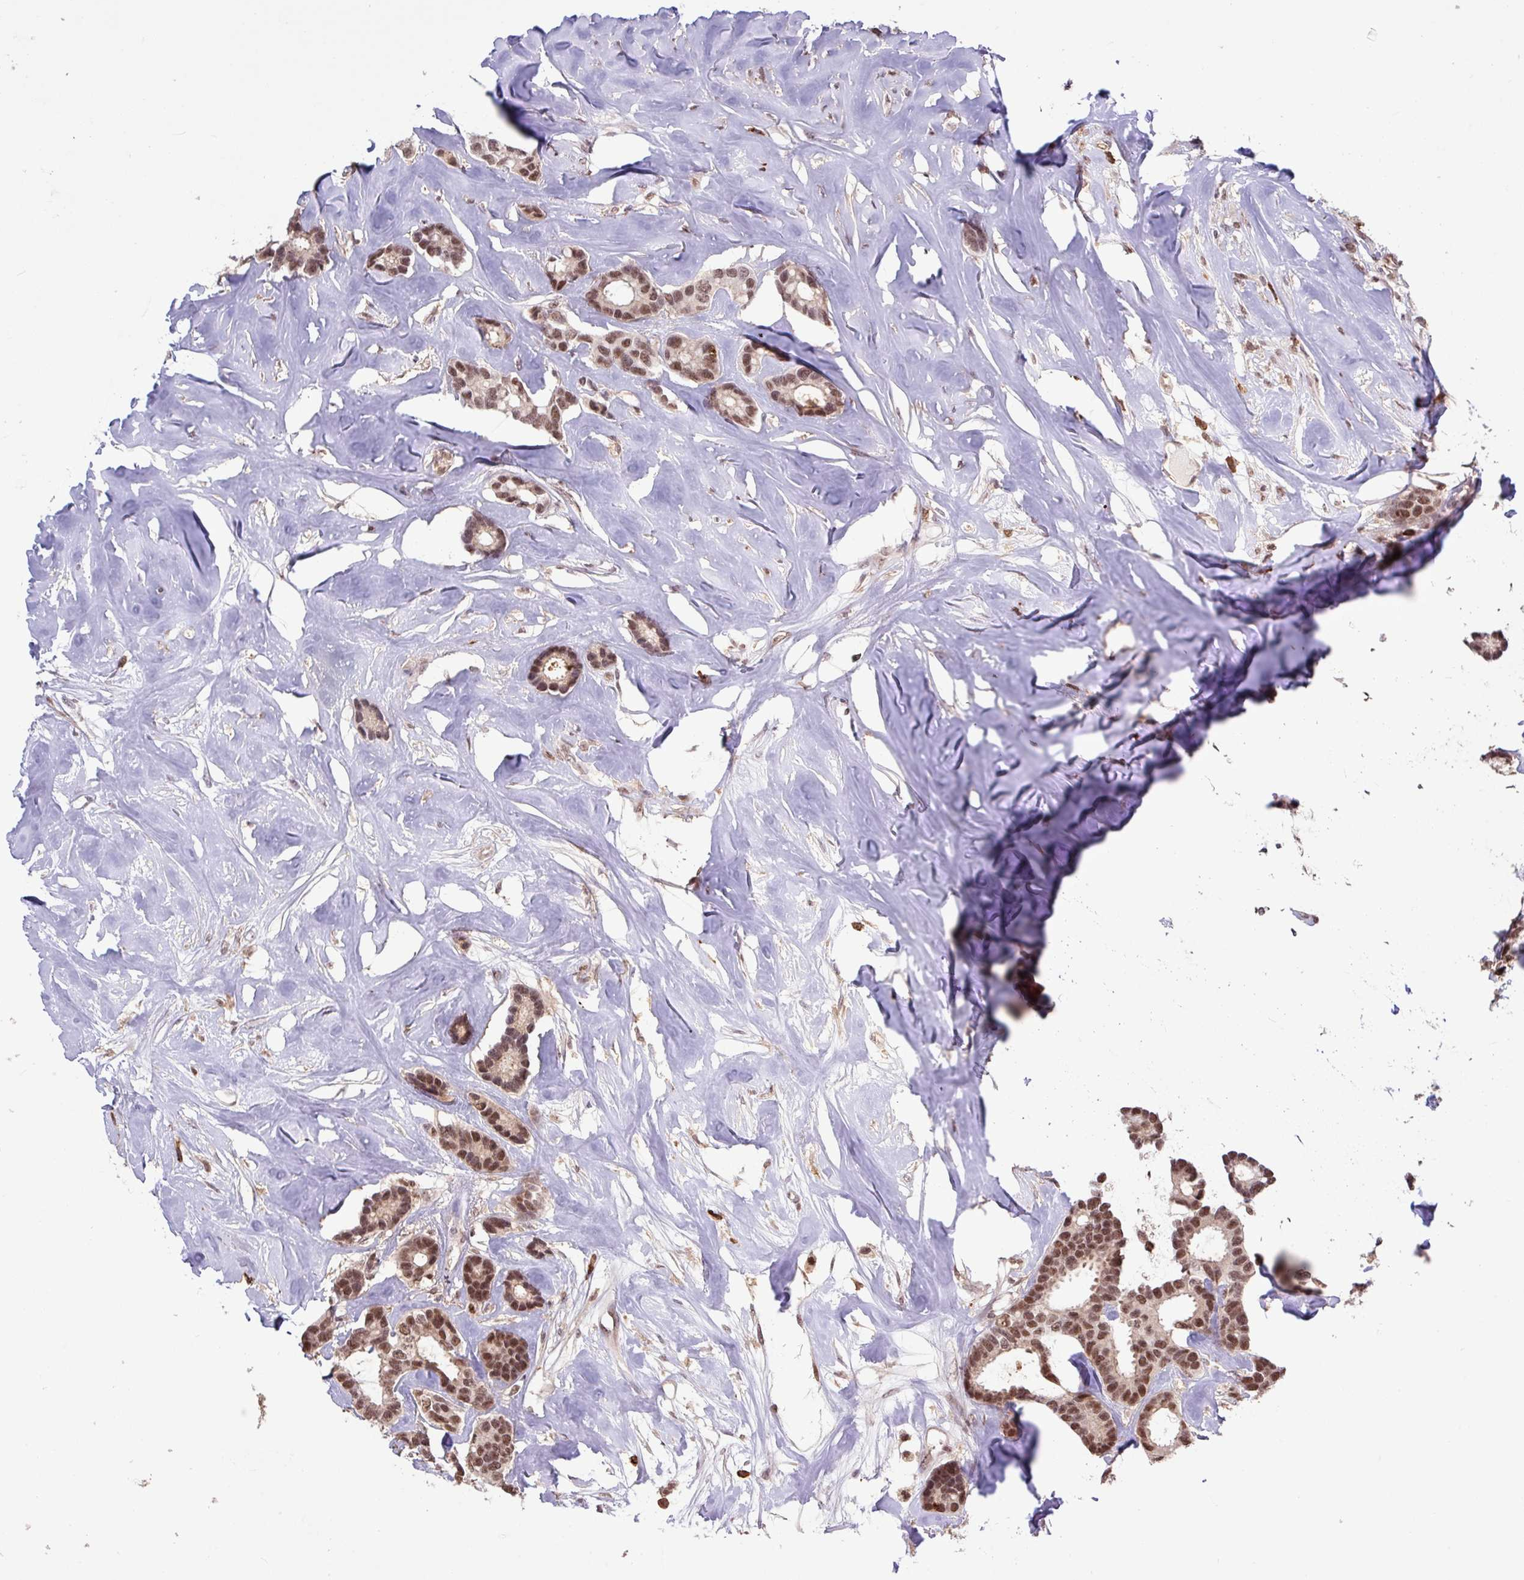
{"staining": {"intensity": "moderate", "quantity": ">75%", "location": "nuclear"}, "tissue": "breast cancer", "cell_type": "Tumor cells", "image_type": "cancer", "snomed": [{"axis": "morphology", "description": "Duct carcinoma"}, {"axis": "topography", "description": "Breast"}], "caption": "Immunohistochemistry staining of breast cancer (intraductal carcinoma), which shows medium levels of moderate nuclear expression in about >75% of tumor cells indicating moderate nuclear protein staining. The staining was performed using DAB (brown) for protein detection and nuclei were counterstained in hematoxylin (blue).", "gene": "GON7", "patient": {"sex": "female", "age": 87}}